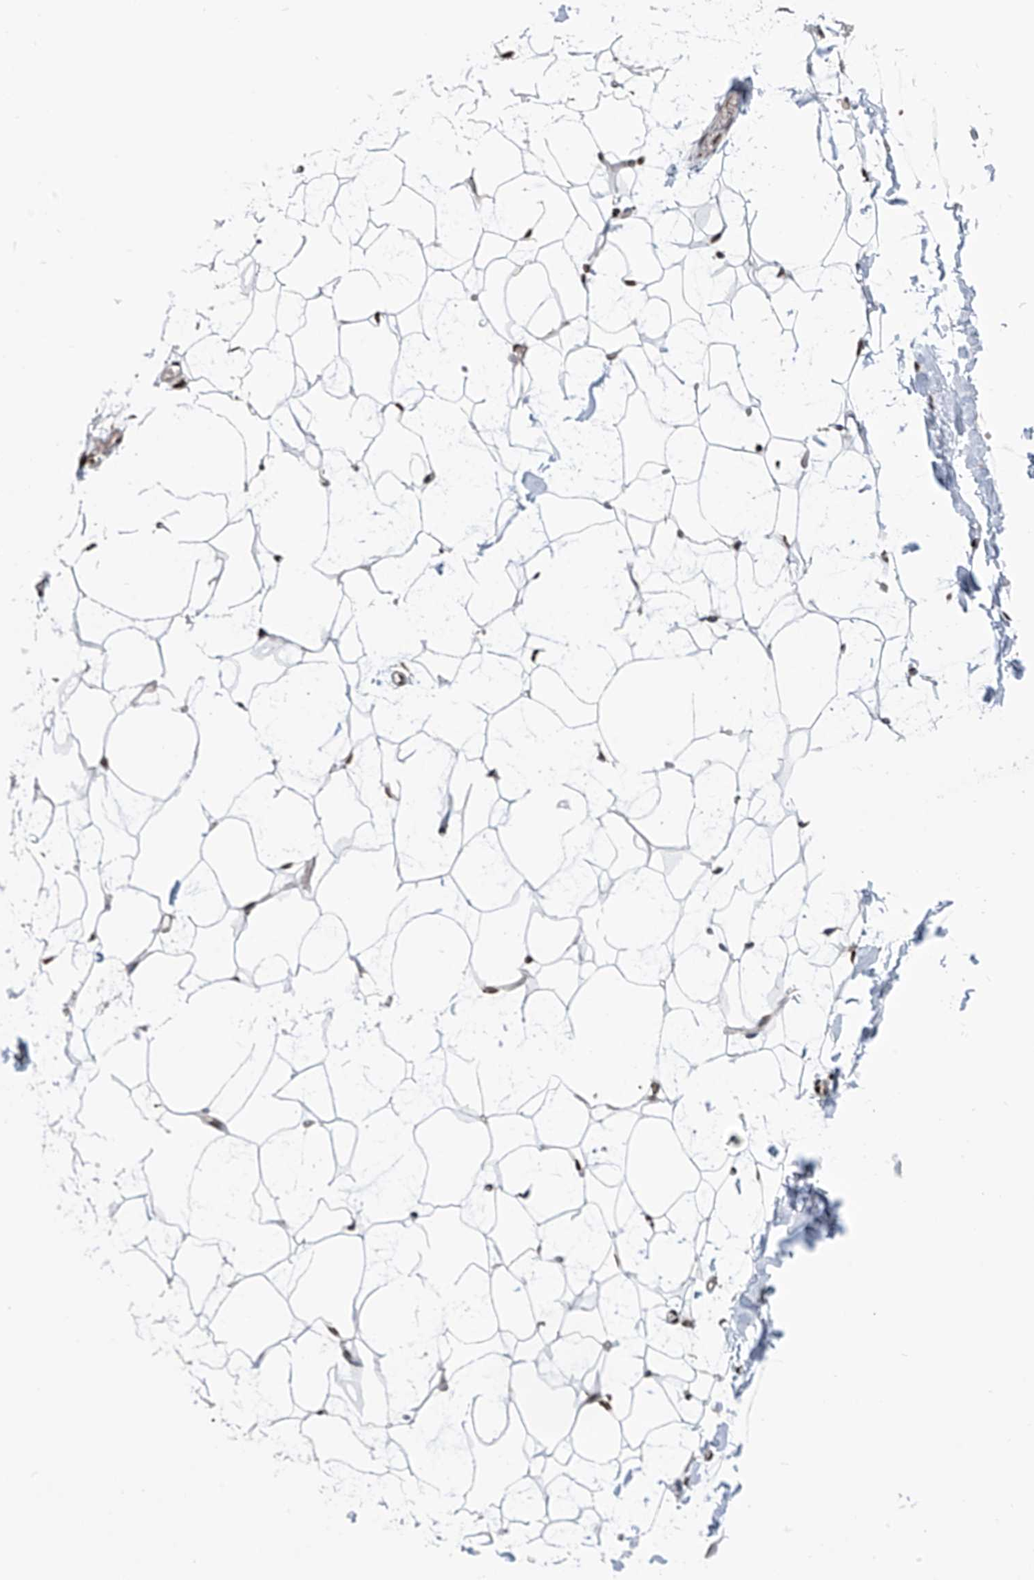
{"staining": {"intensity": "moderate", "quantity": "25%-75%", "location": "nuclear"}, "tissue": "adipose tissue", "cell_type": "Adipocytes", "image_type": "normal", "snomed": [{"axis": "morphology", "description": "Normal tissue, NOS"}, {"axis": "topography", "description": "Breast"}], "caption": "This photomicrograph demonstrates unremarkable adipose tissue stained with immunohistochemistry to label a protein in brown. The nuclear of adipocytes show moderate positivity for the protein. Nuclei are counter-stained blue.", "gene": "APLF", "patient": {"sex": "female", "age": 23}}